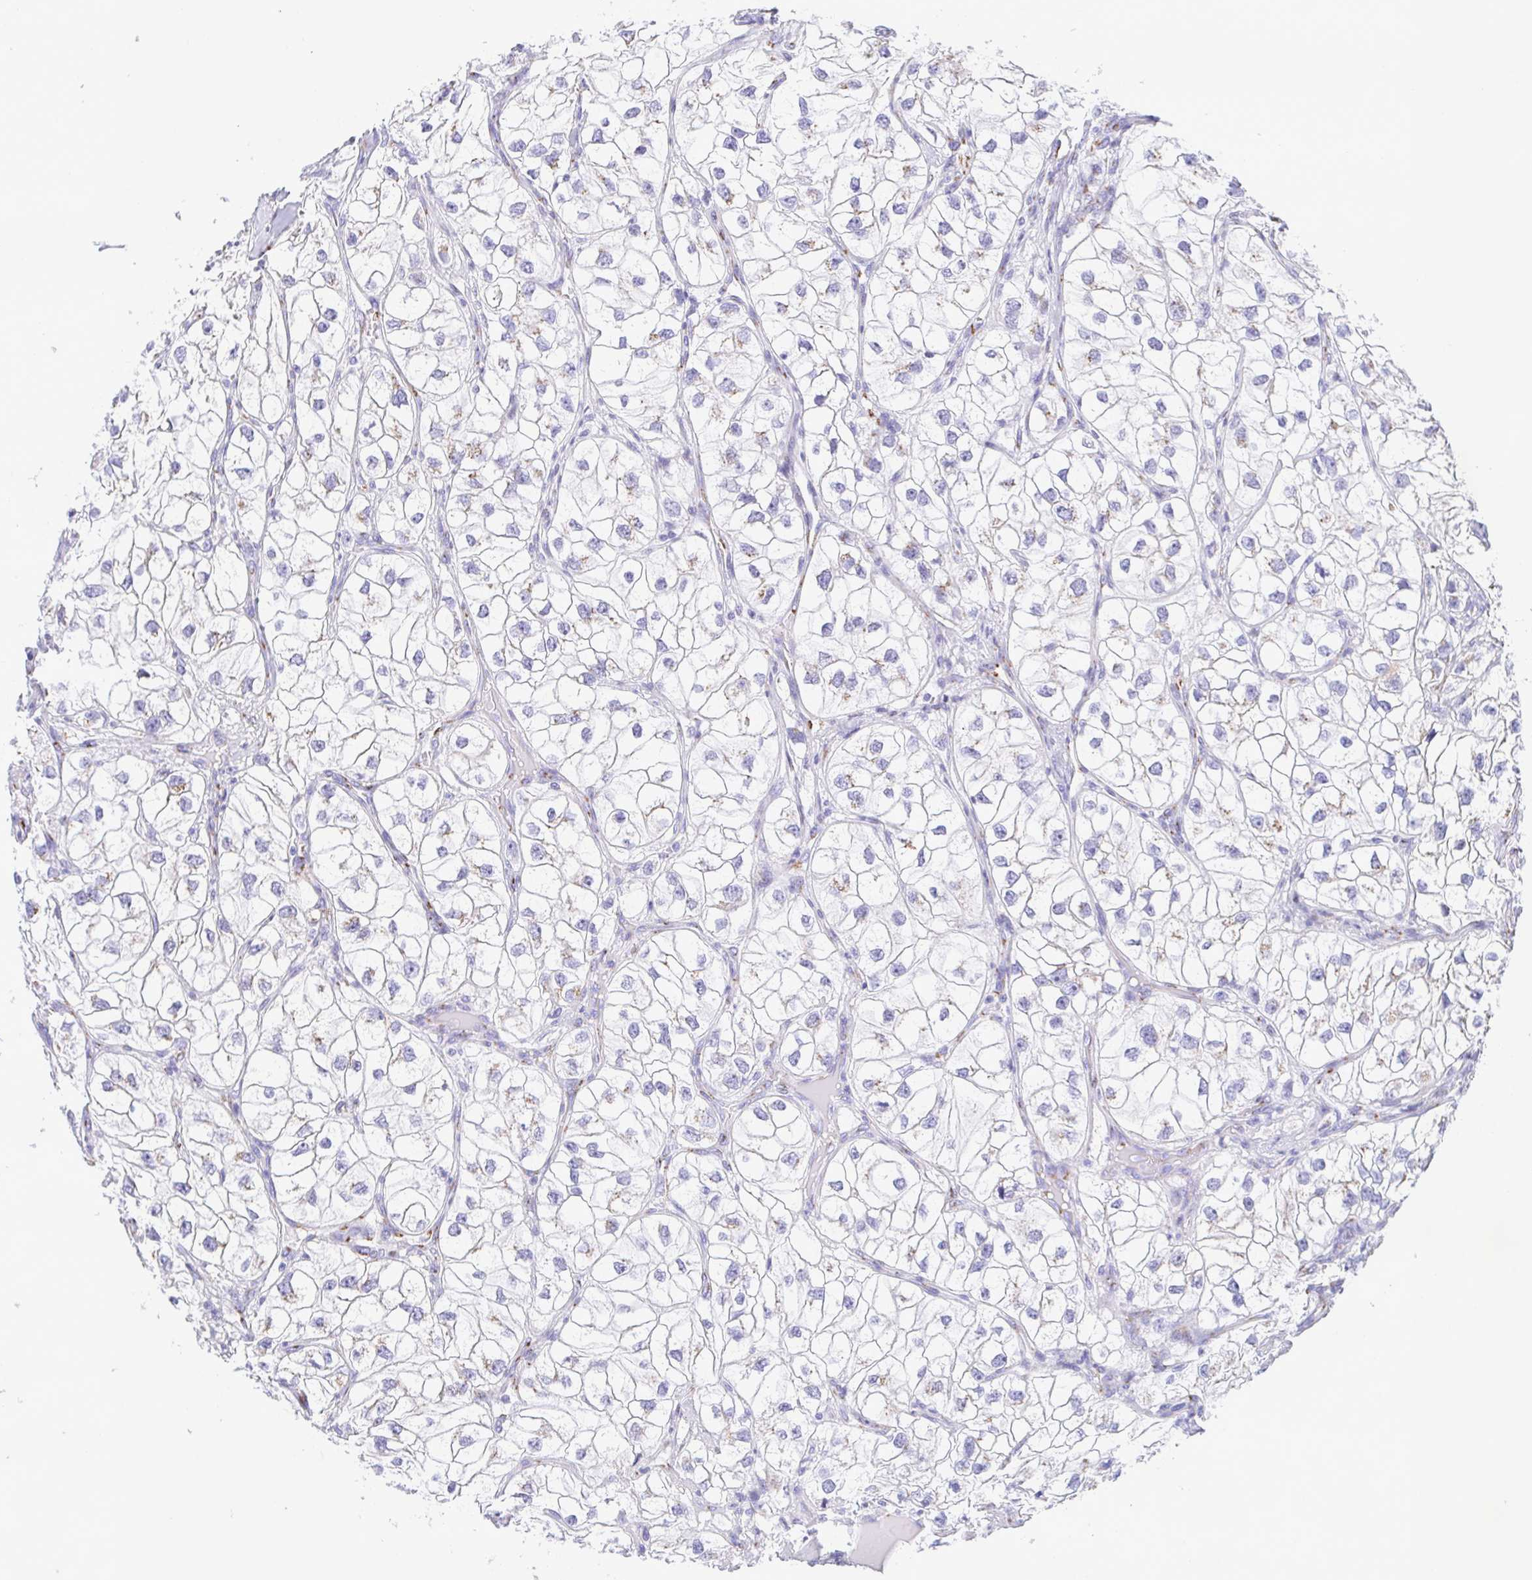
{"staining": {"intensity": "weak", "quantity": "<25%", "location": "cytoplasmic/membranous"}, "tissue": "renal cancer", "cell_type": "Tumor cells", "image_type": "cancer", "snomed": [{"axis": "morphology", "description": "Adenocarcinoma, NOS"}, {"axis": "topography", "description": "Kidney"}], "caption": "IHC micrograph of renal adenocarcinoma stained for a protein (brown), which displays no expression in tumor cells.", "gene": "SULT1B1", "patient": {"sex": "male", "age": 59}}